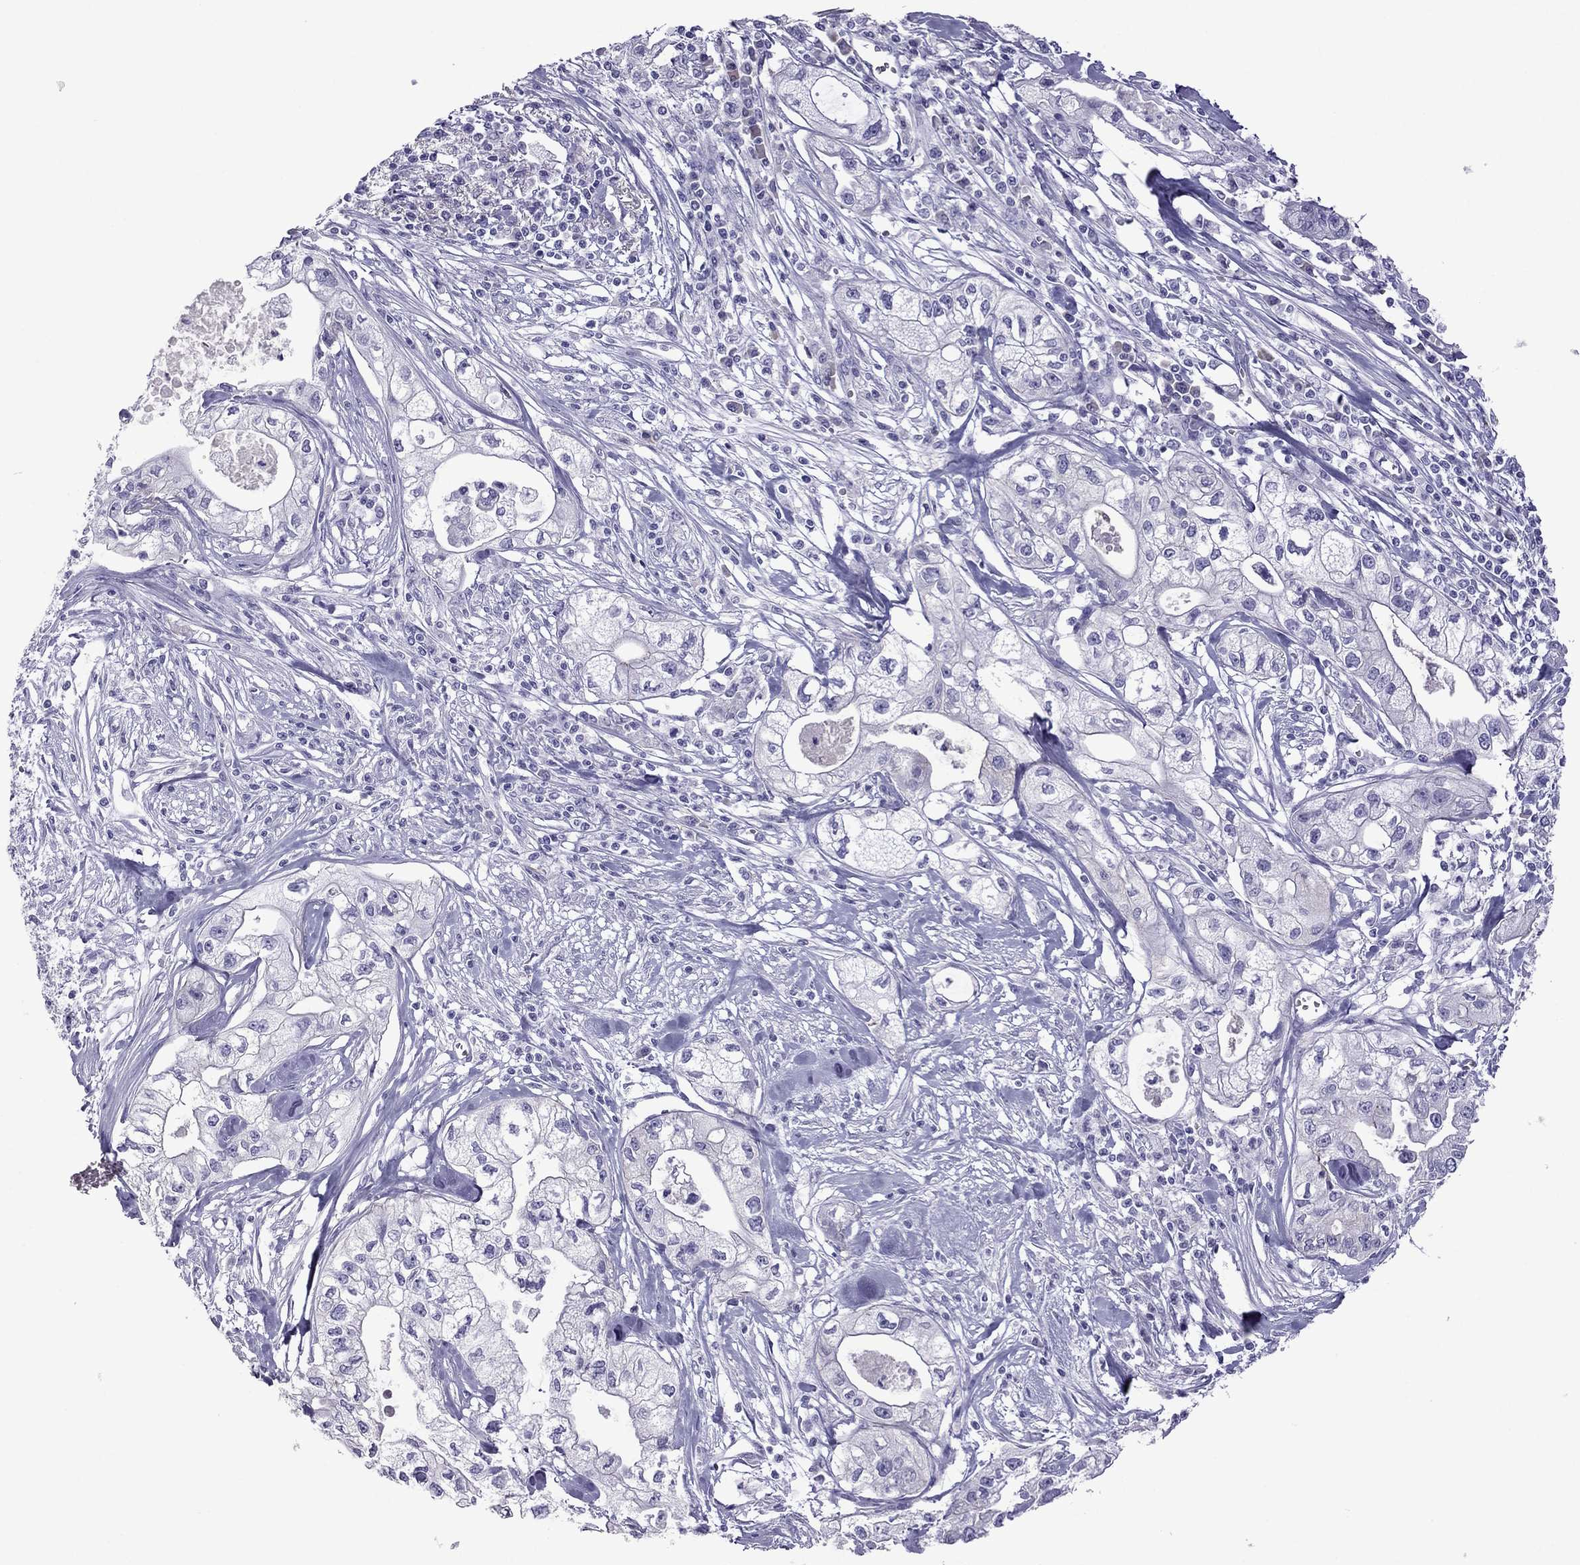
{"staining": {"intensity": "negative", "quantity": "none", "location": "none"}, "tissue": "pancreatic cancer", "cell_type": "Tumor cells", "image_type": "cancer", "snomed": [{"axis": "morphology", "description": "Adenocarcinoma, NOS"}, {"axis": "topography", "description": "Pancreas"}], "caption": "Pancreatic adenocarcinoma stained for a protein using immunohistochemistry exhibits no expression tumor cells.", "gene": "MYL11", "patient": {"sex": "male", "age": 70}}